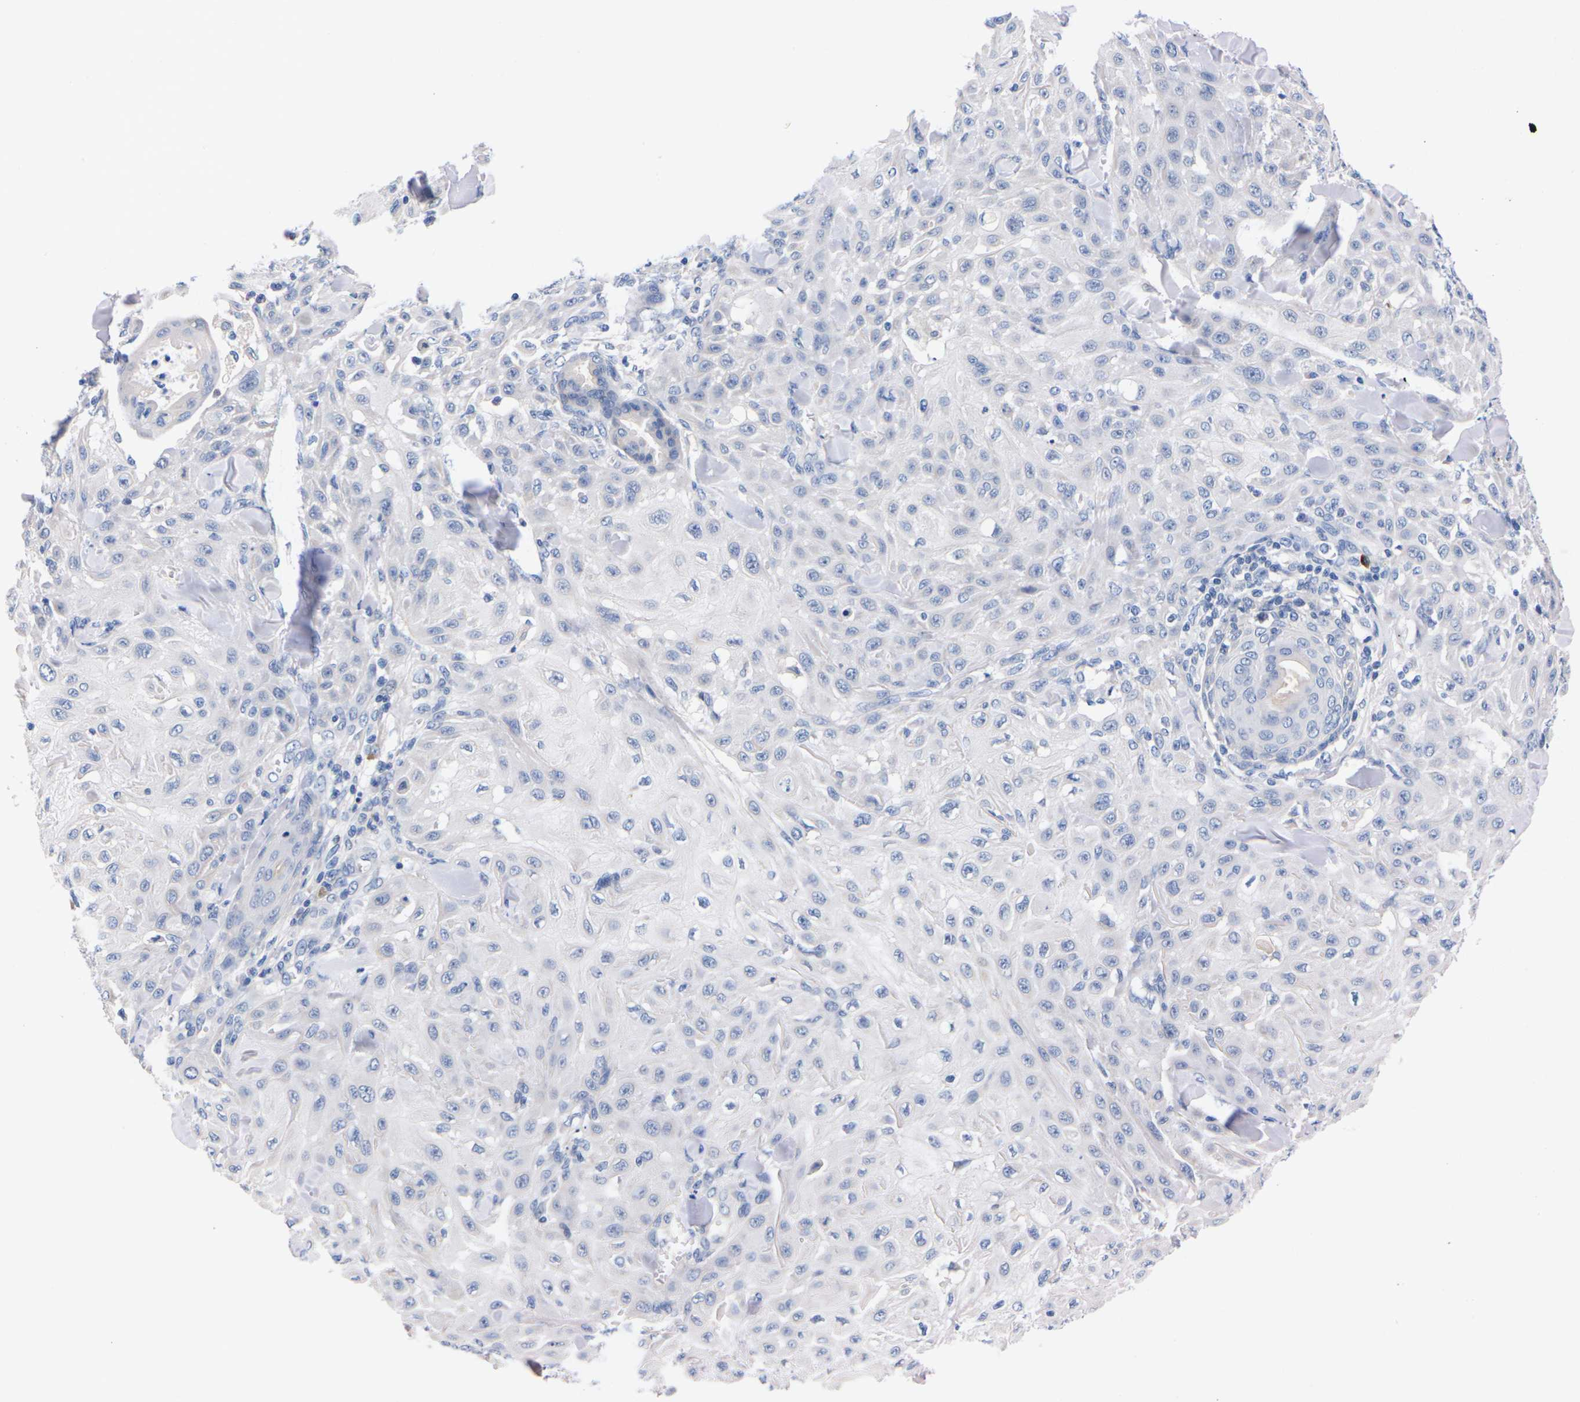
{"staining": {"intensity": "negative", "quantity": "none", "location": "none"}, "tissue": "skin cancer", "cell_type": "Tumor cells", "image_type": "cancer", "snomed": [{"axis": "morphology", "description": "Squamous cell carcinoma, NOS"}, {"axis": "topography", "description": "Skin"}], "caption": "Tumor cells show no significant protein expression in squamous cell carcinoma (skin). (Stains: DAB immunohistochemistry with hematoxylin counter stain, Microscopy: brightfield microscopy at high magnification).", "gene": "FAM210A", "patient": {"sex": "male", "age": 24}}